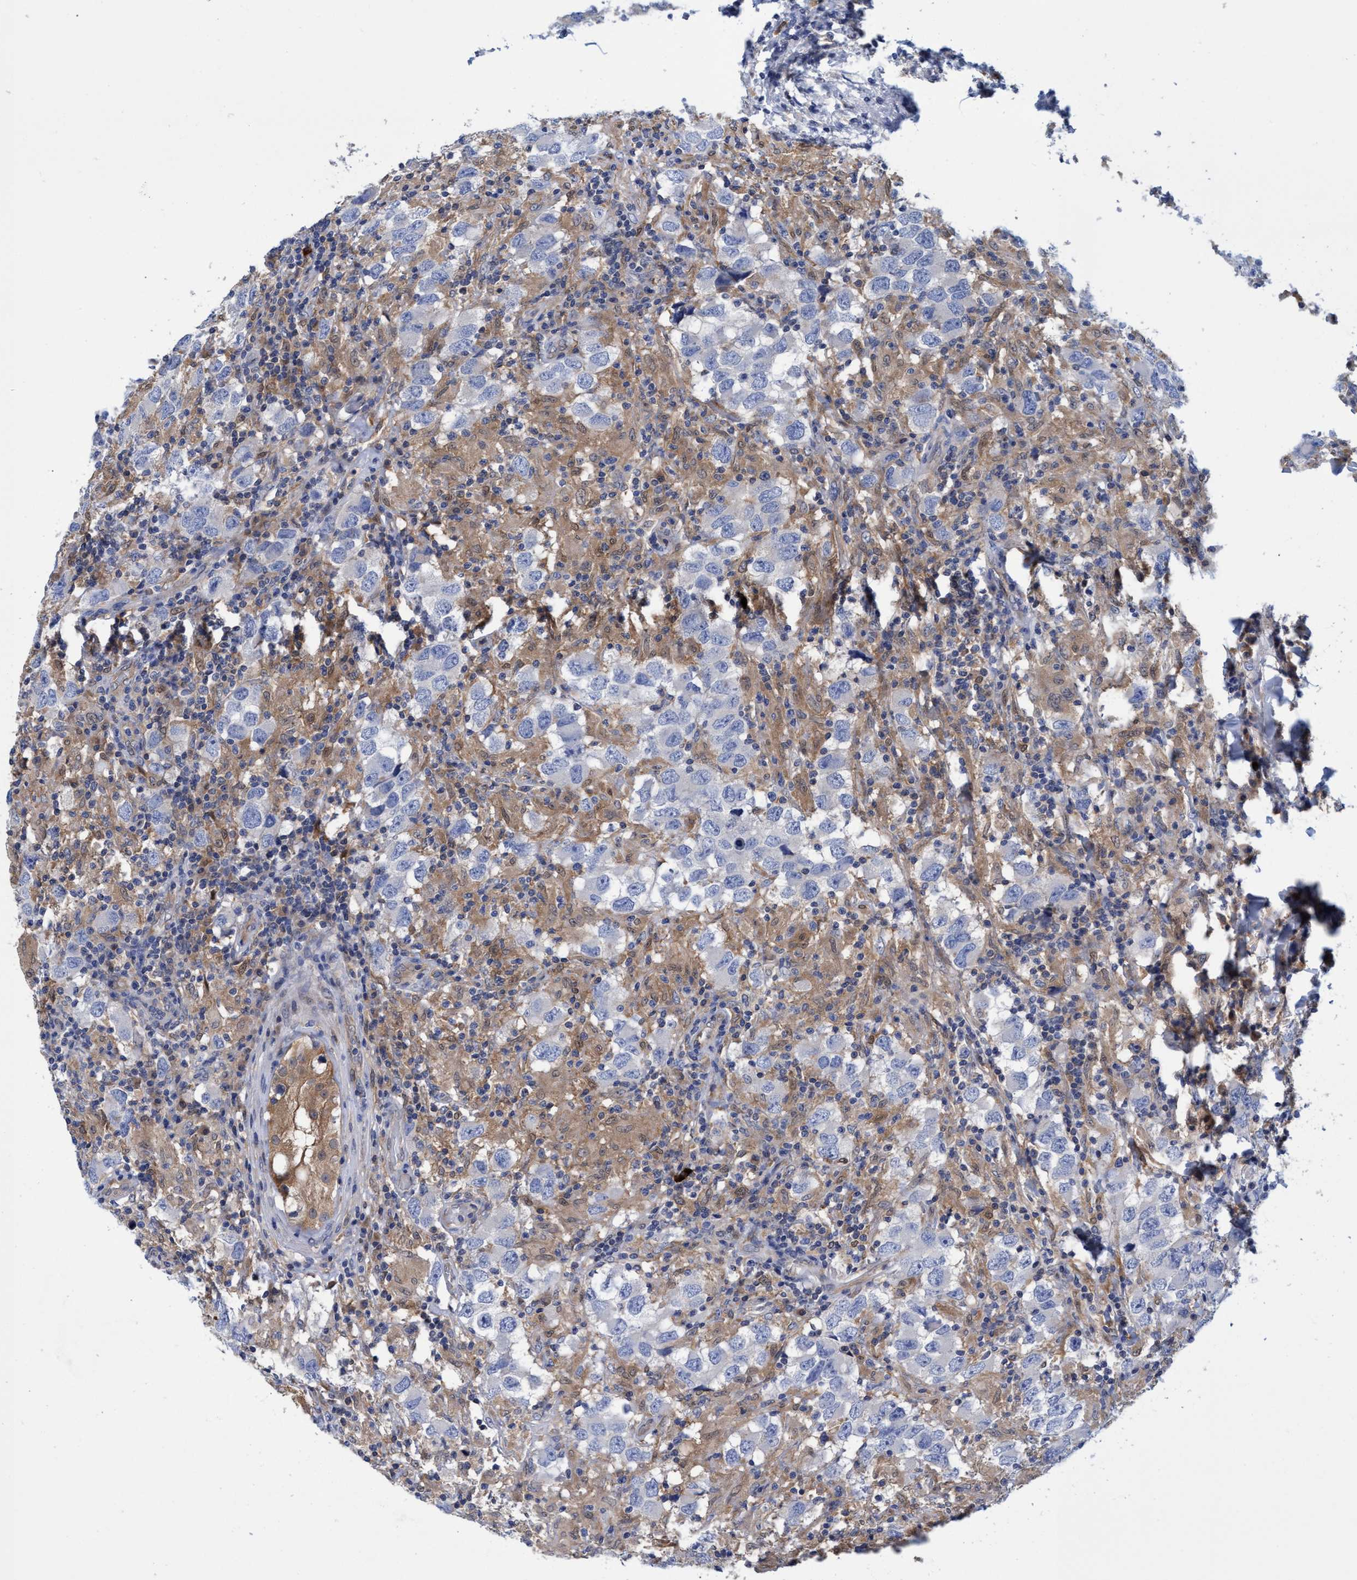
{"staining": {"intensity": "negative", "quantity": "none", "location": "none"}, "tissue": "testis cancer", "cell_type": "Tumor cells", "image_type": "cancer", "snomed": [{"axis": "morphology", "description": "Carcinoma, Embryonal, NOS"}, {"axis": "topography", "description": "Testis"}], "caption": "IHC of human testis embryonal carcinoma displays no staining in tumor cells.", "gene": "PNPO", "patient": {"sex": "male", "age": 21}}